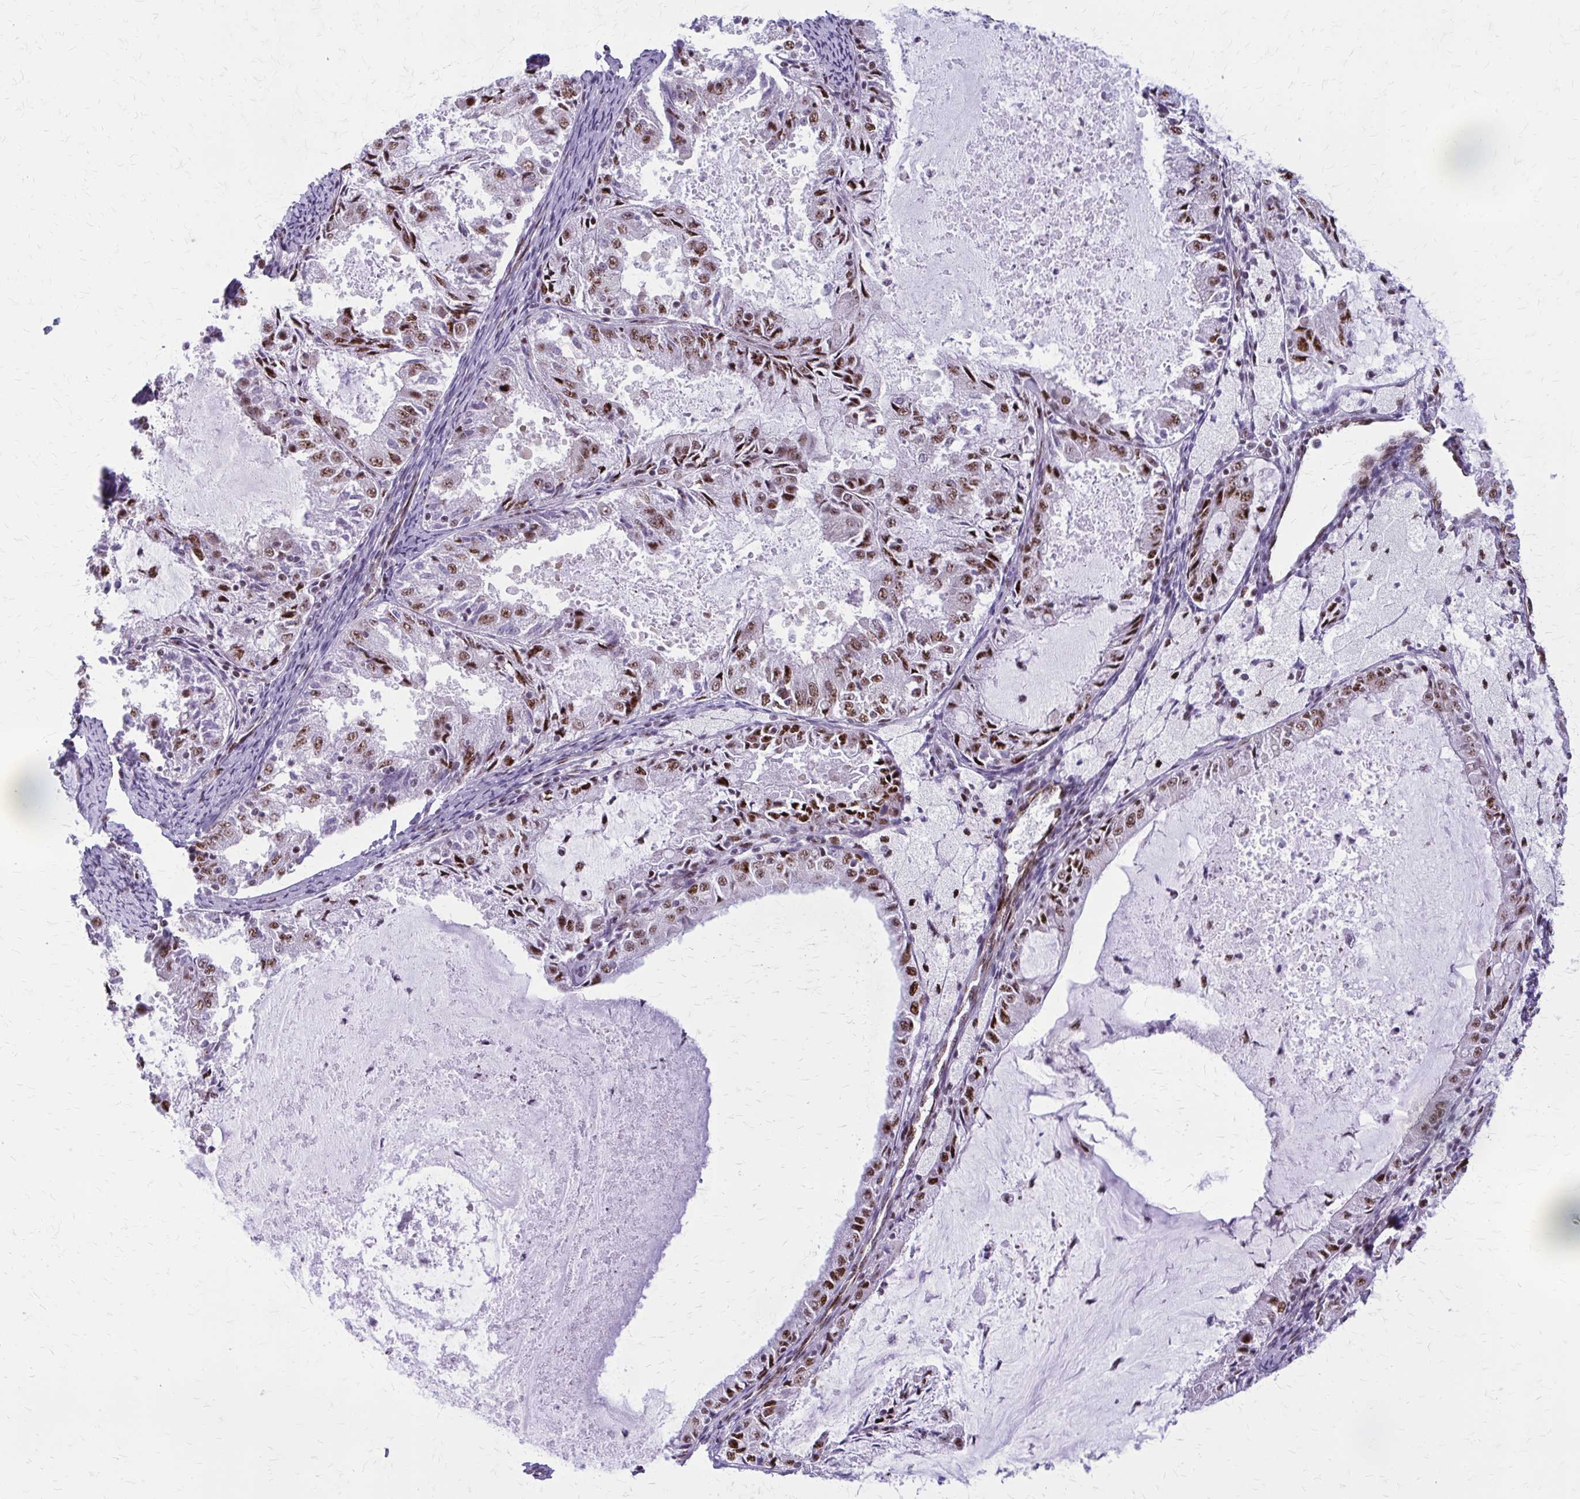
{"staining": {"intensity": "strong", "quantity": ">75%", "location": "nuclear"}, "tissue": "endometrial cancer", "cell_type": "Tumor cells", "image_type": "cancer", "snomed": [{"axis": "morphology", "description": "Adenocarcinoma, NOS"}, {"axis": "topography", "description": "Endometrium"}], "caption": "This is an image of immunohistochemistry staining of endometrial cancer (adenocarcinoma), which shows strong positivity in the nuclear of tumor cells.", "gene": "NRBF2", "patient": {"sex": "female", "age": 57}}